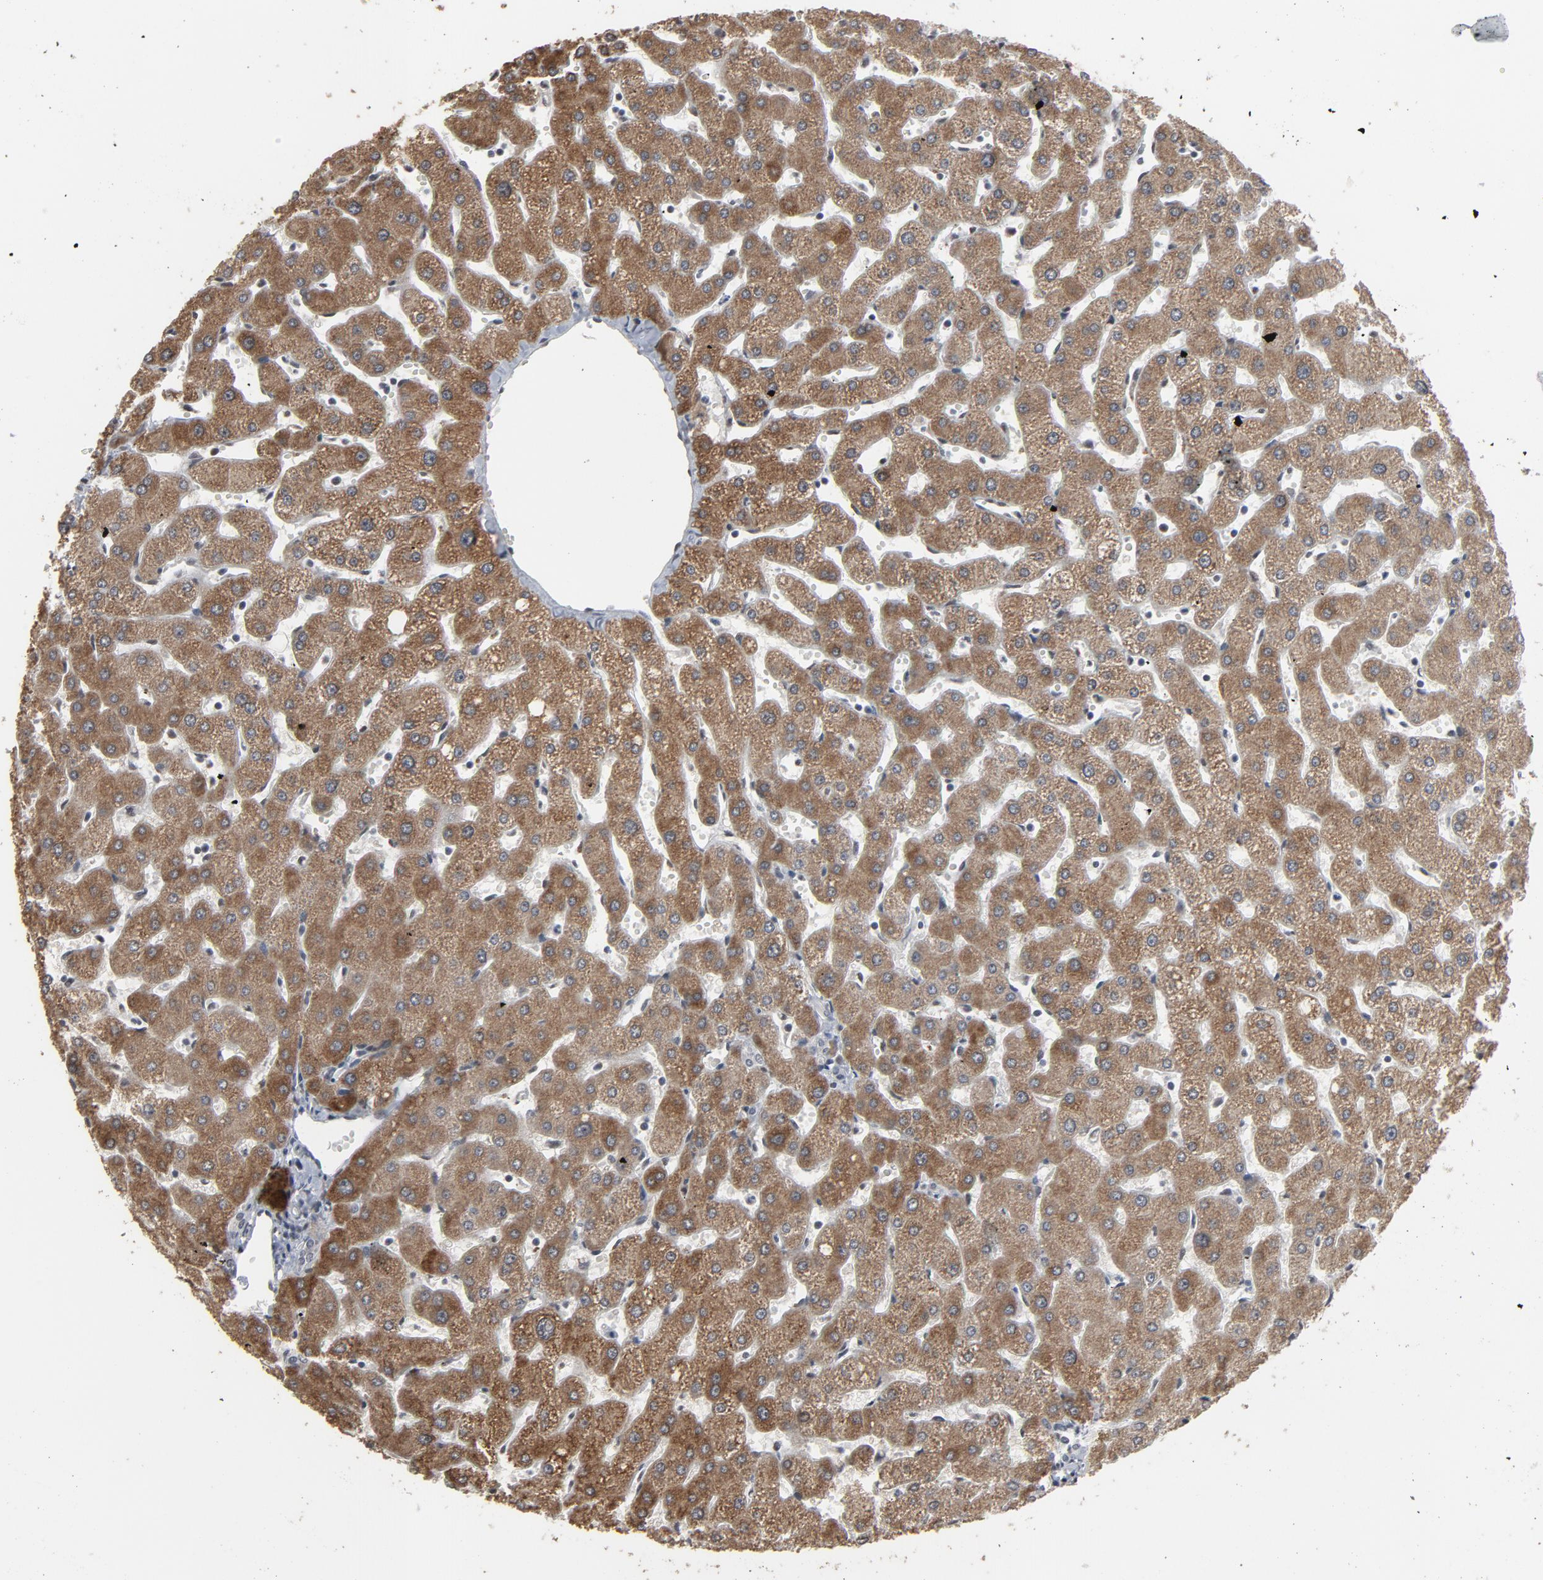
{"staining": {"intensity": "negative", "quantity": "none", "location": "none"}, "tissue": "liver", "cell_type": "Cholangiocytes", "image_type": "normal", "snomed": [{"axis": "morphology", "description": "Normal tissue, NOS"}, {"axis": "topography", "description": "Liver"}], "caption": "There is no significant expression in cholangiocytes of liver. (Brightfield microscopy of DAB (3,3'-diaminobenzidine) immunohistochemistry at high magnification).", "gene": "MRE11", "patient": {"sex": "male", "age": 67}}